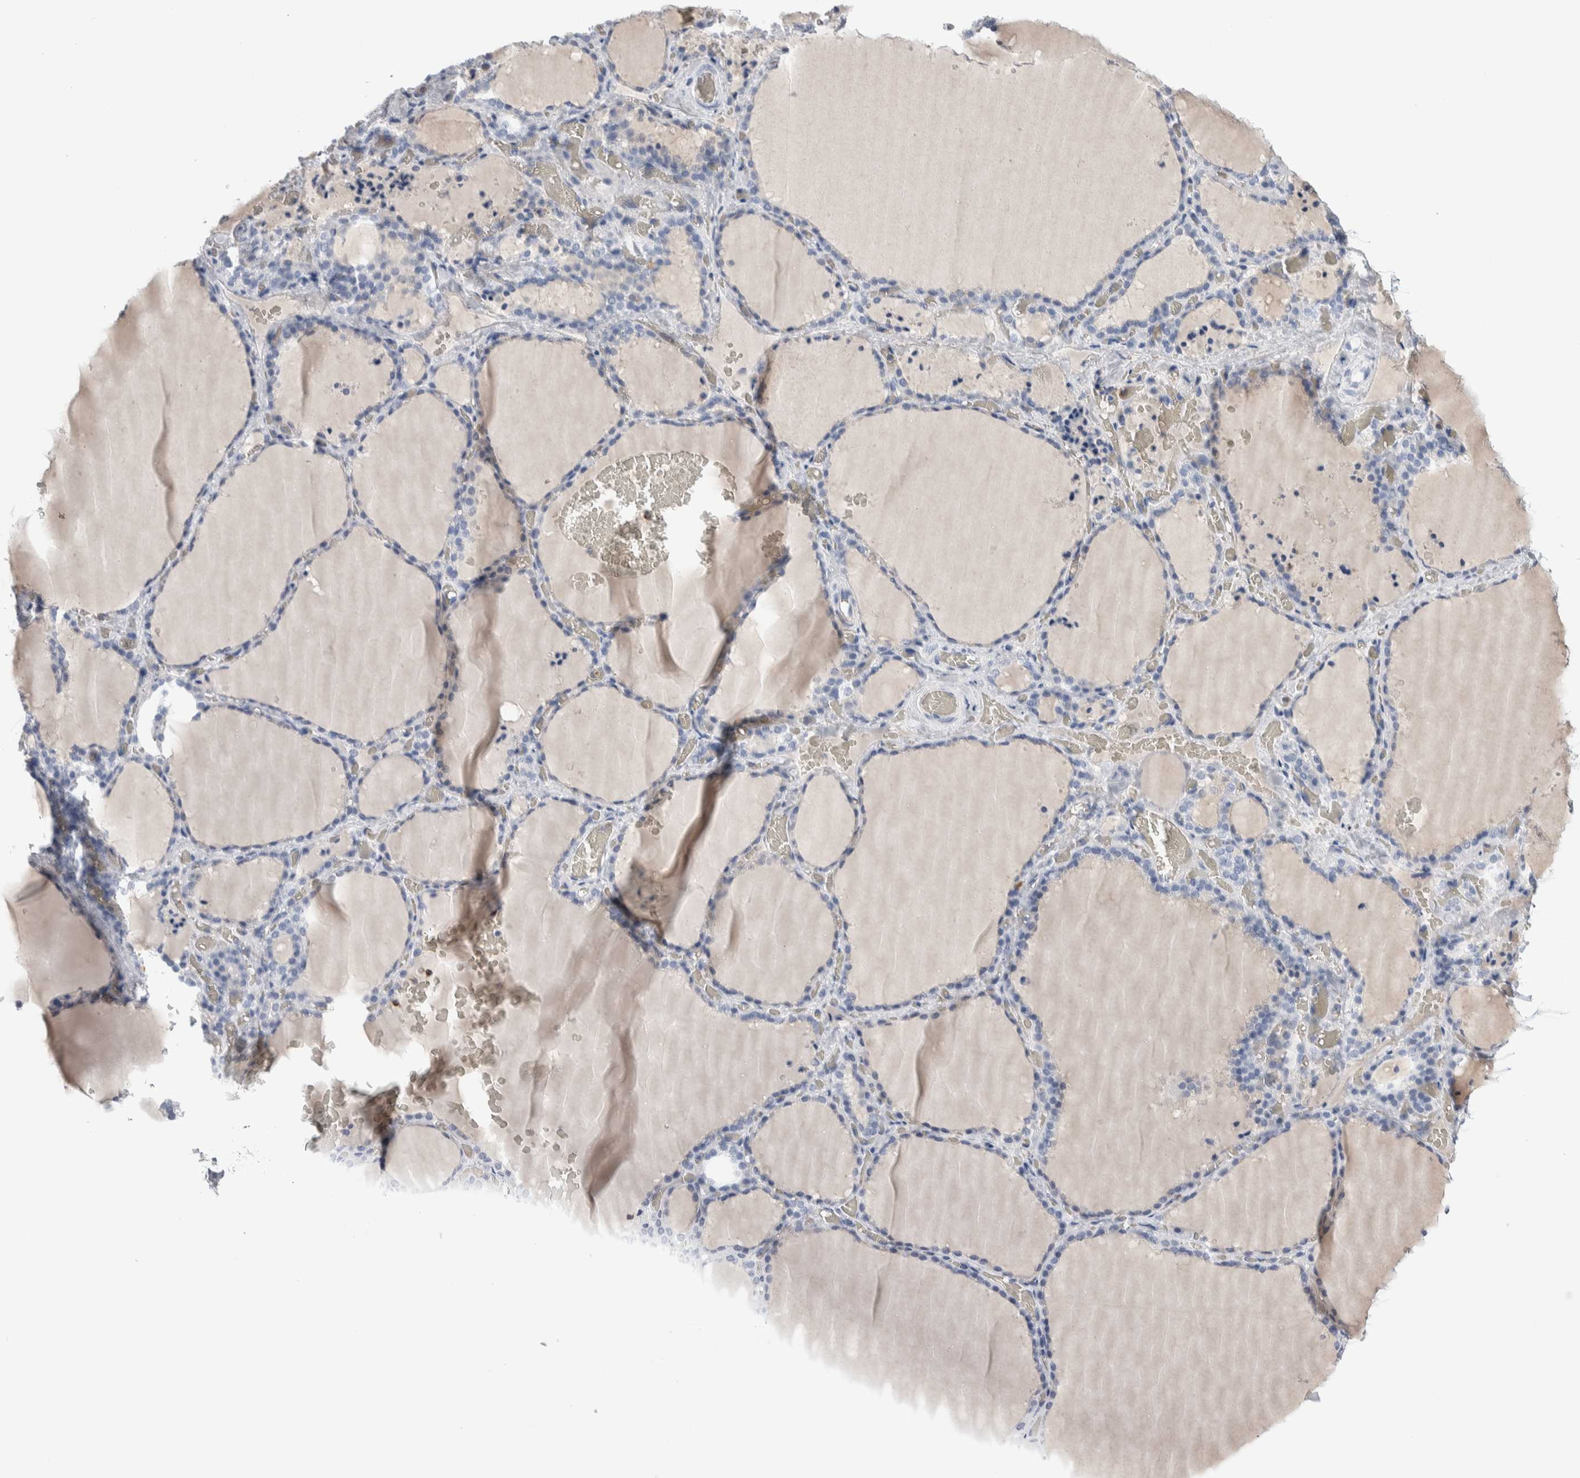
{"staining": {"intensity": "negative", "quantity": "none", "location": "none"}, "tissue": "thyroid gland", "cell_type": "Glandular cells", "image_type": "normal", "snomed": [{"axis": "morphology", "description": "Normal tissue, NOS"}, {"axis": "topography", "description": "Thyroid gland"}], "caption": "DAB immunohistochemical staining of unremarkable thyroid gland reveals no significant positivity in glandular cells. (Immunohistochemistry, brightfield microscopy, high magnification).", "gene": "LURAP1L", "patient": {"sex": "female", "age": 22}}